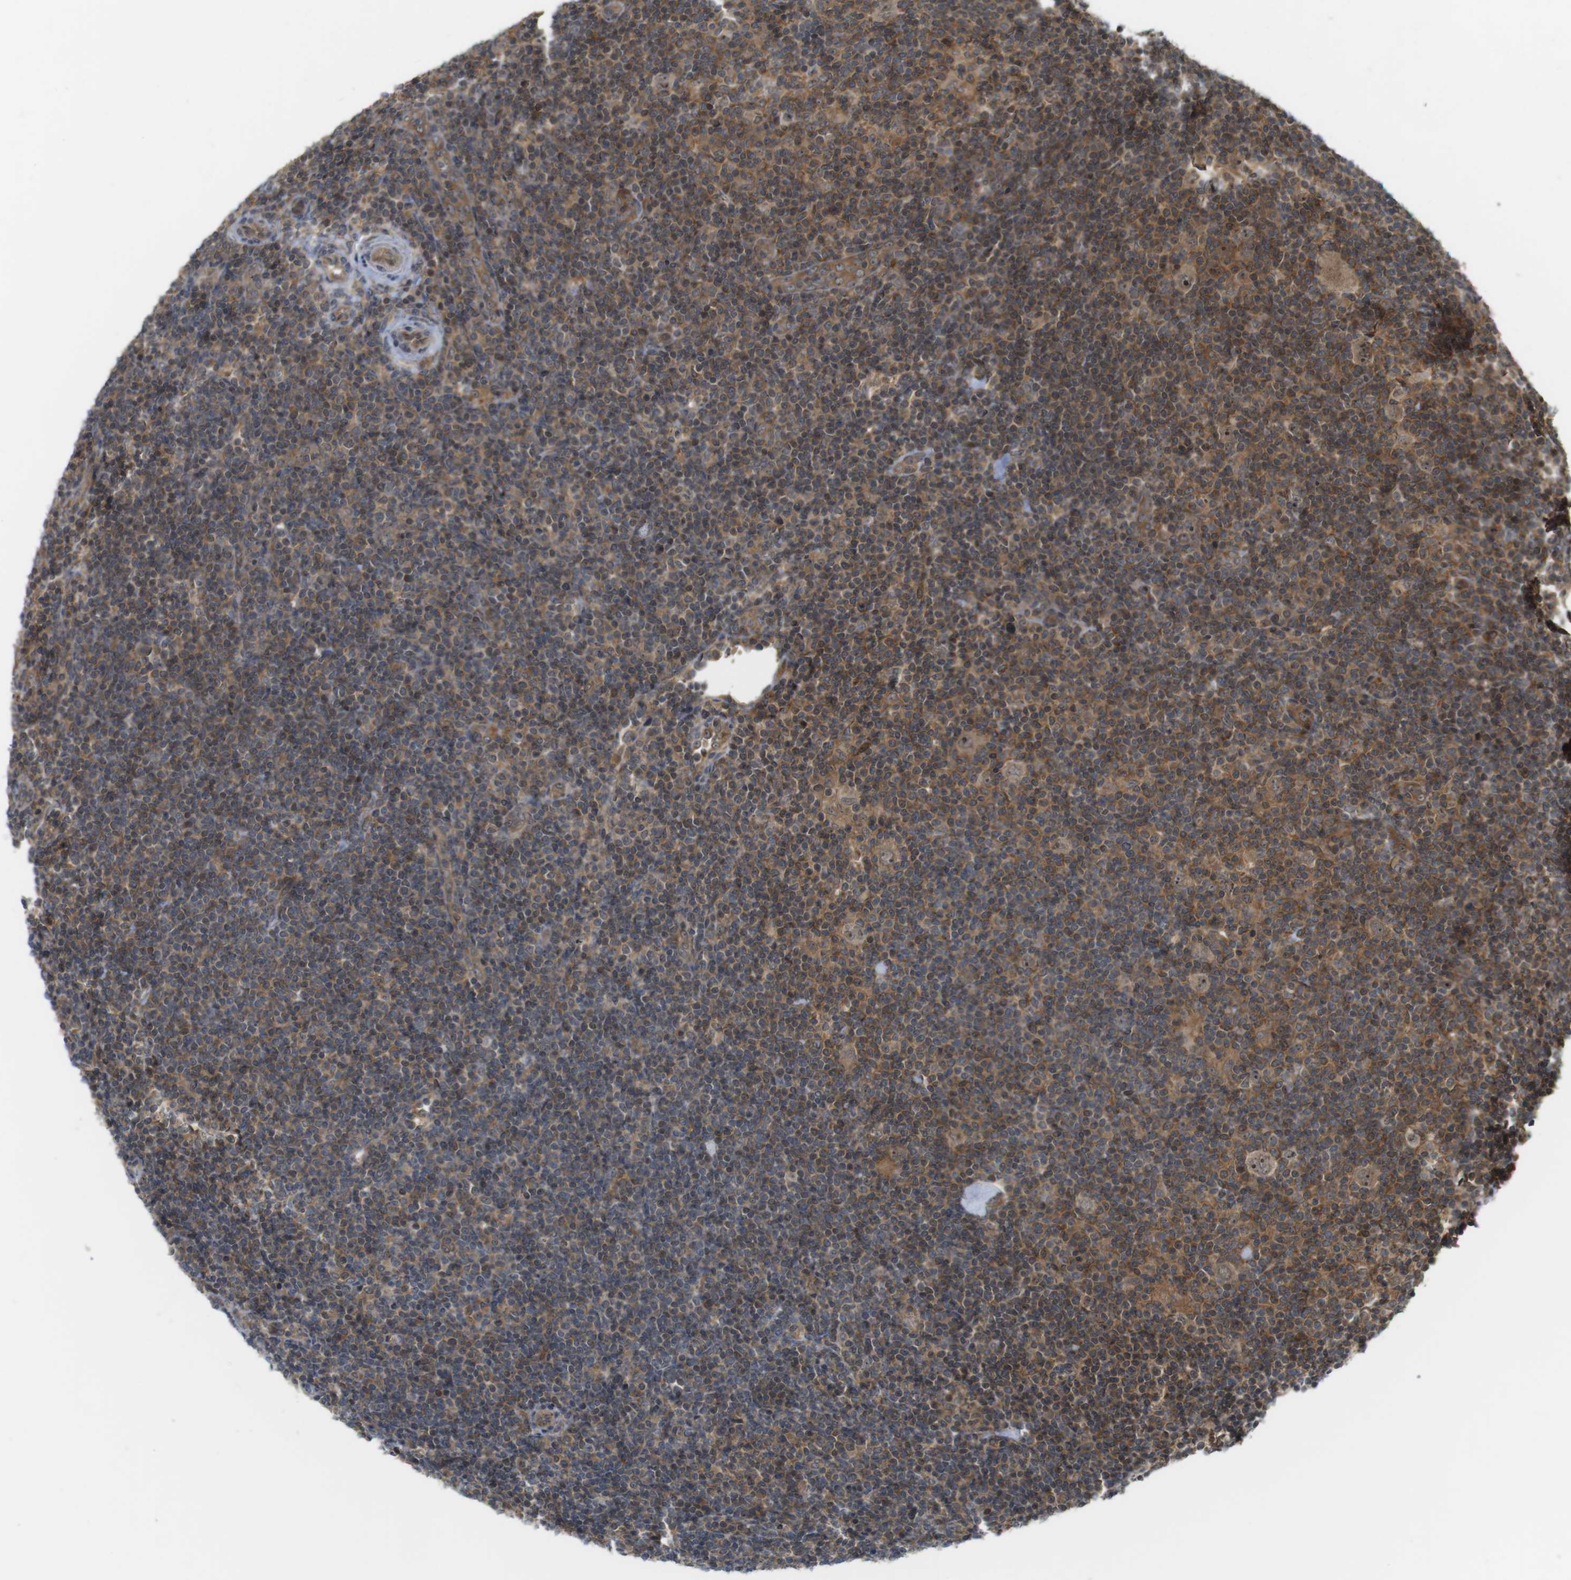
{"staining": {"intensity": "moderate", "quantity": ">75%", "location": "nuclear"}, "tissue": "lymphoma", "cell_type": "Tumor cells", "image_type": "cancer", "snomed": [{"axis": "morphology", "description": "Hodgkin's disease, NOS"}, {"axis": "topography", "description": "Lymph node"}], "caption": "IHC (DAB) staining of human Hodgkin's disease reveals moderate nuclear protein staining in approximately >75% of tumor cells.", "gene": "CC2D1A", "patient": {"sex": "female", "age": 57}}